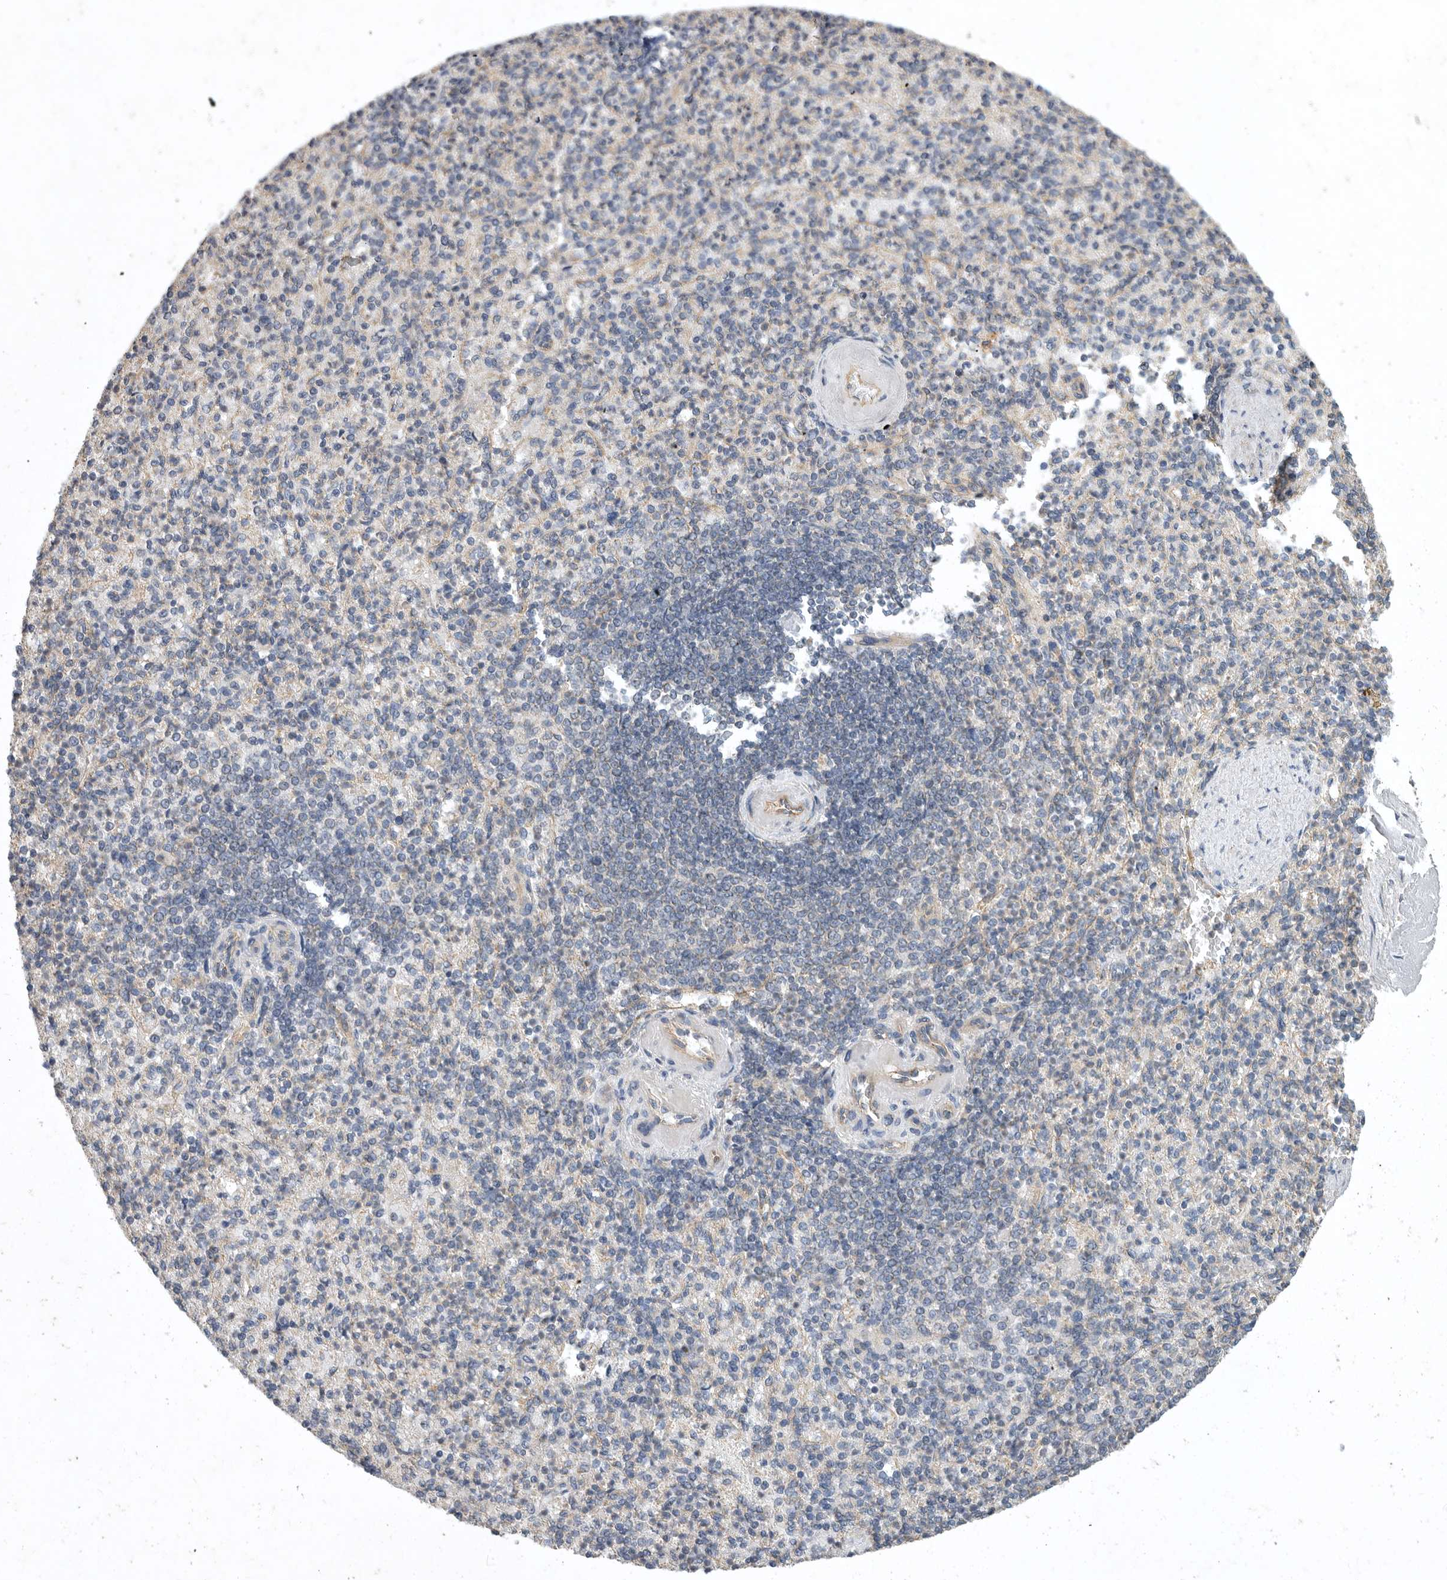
{"staining": {"intensity": "negative", "quantity": "none", "location": "none"}, "tissue": "spleen", "cell_type": "Cells in red pulp", "image_type": "normal", "snomed": [{"axis": "morphology", "description": "Normal tissue, NOS"}, {"axis": "topography", "description": "Spleen"}], "caption": "High power microscopy image of an immunohistochemistry image of benign spleen, revealing no significant staining in cells in red pulp.", "gene": "MLPH", "patient": {"sex": "female", "age": 74}}